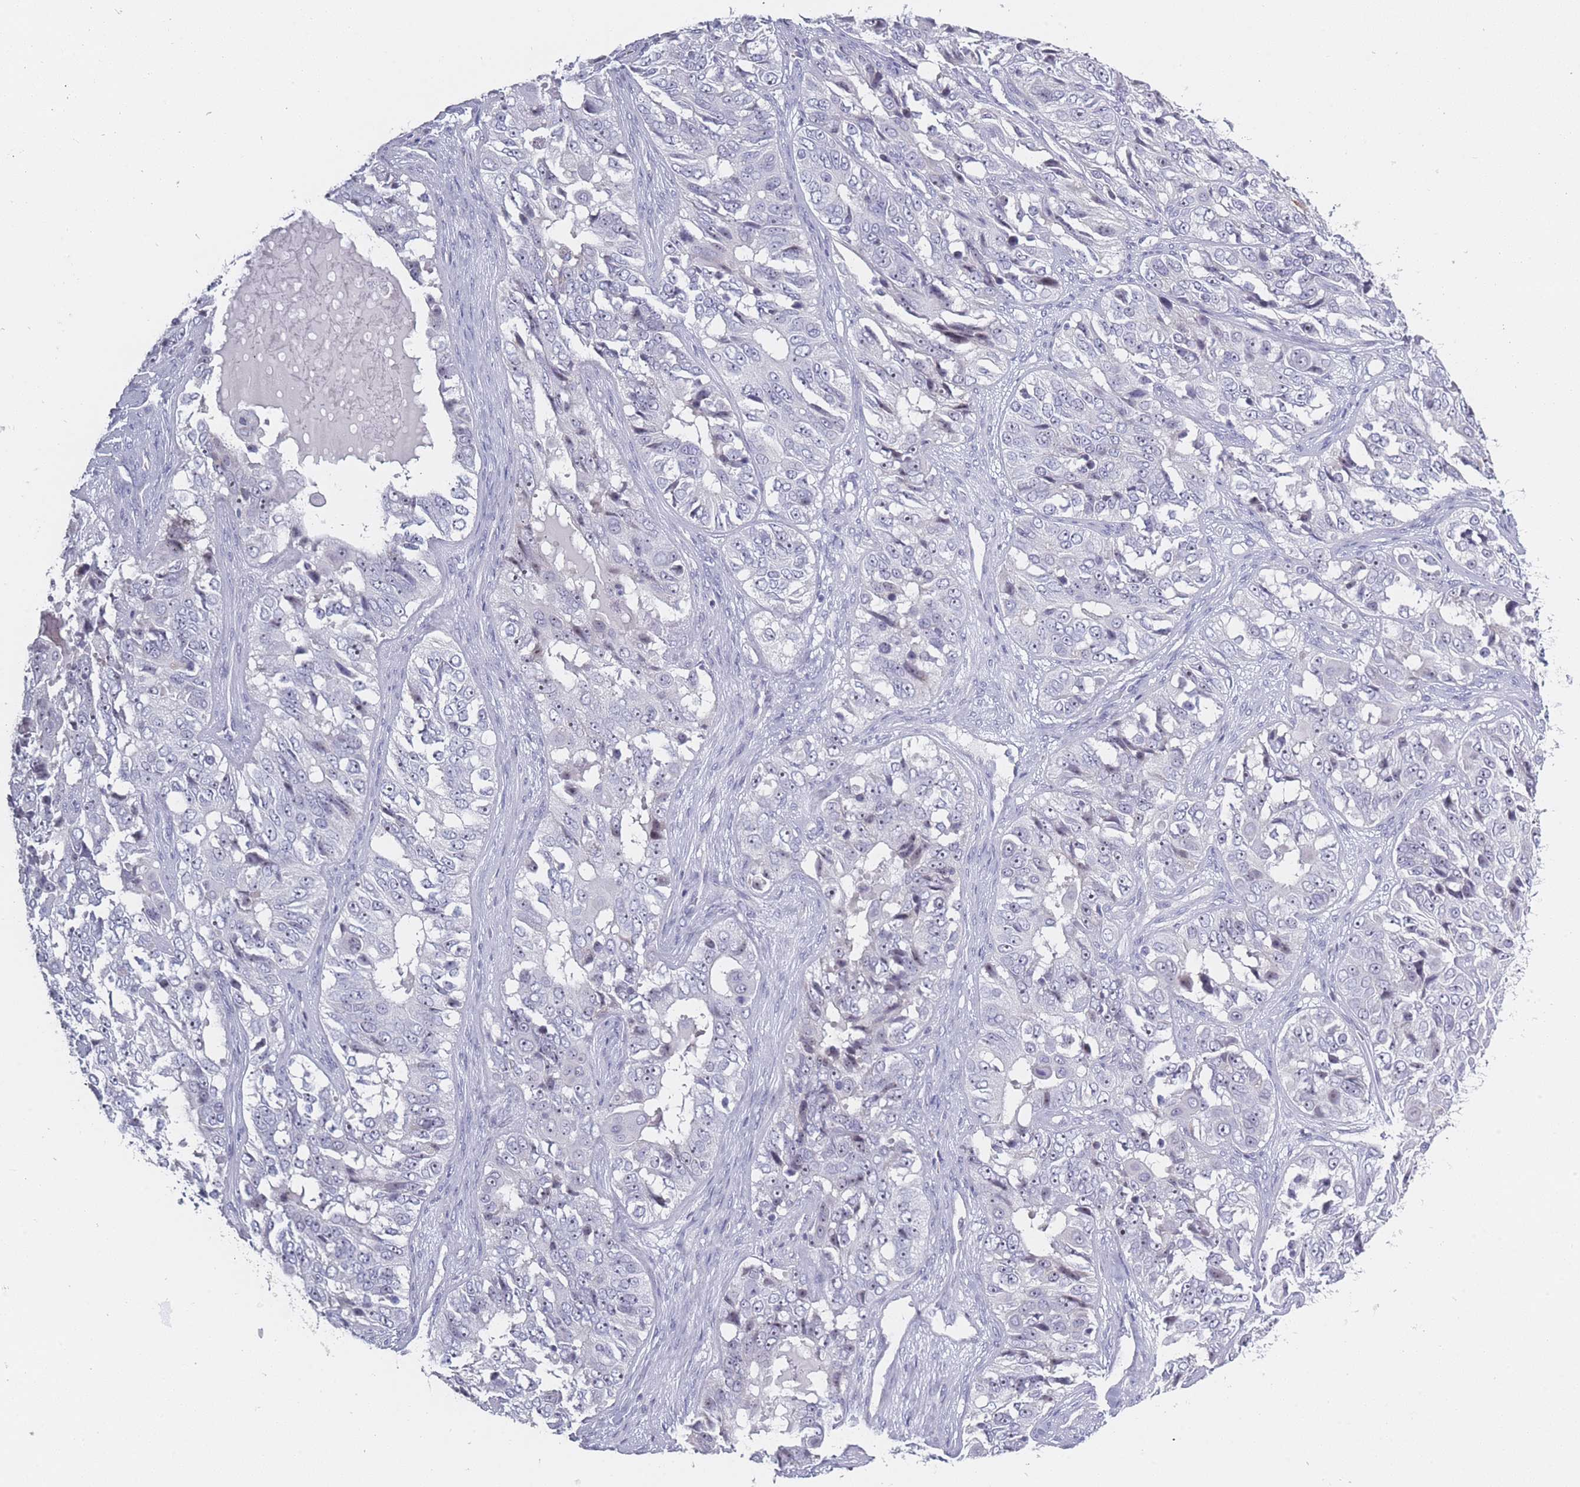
{"staining": {"intensity": "negative", "quantity": "none", "location": "none"}, "tissue": "ovarian cancer", "cell_type": "Tumor cells", "image_type": "cancer", "snomed": [{"axis": "morphology", "description": "Carcinoma, endometroid"}, {"axis": "topography", "description": "Ovary"}], "caption": "Tumor cells are negative for brown protein staining in endometroid carcinoma (ovarian). (DAB immunohistochemistry (IHC), high magnification).", "gene": "ROS1", "patient": {"sex": "female", "age": 51}}